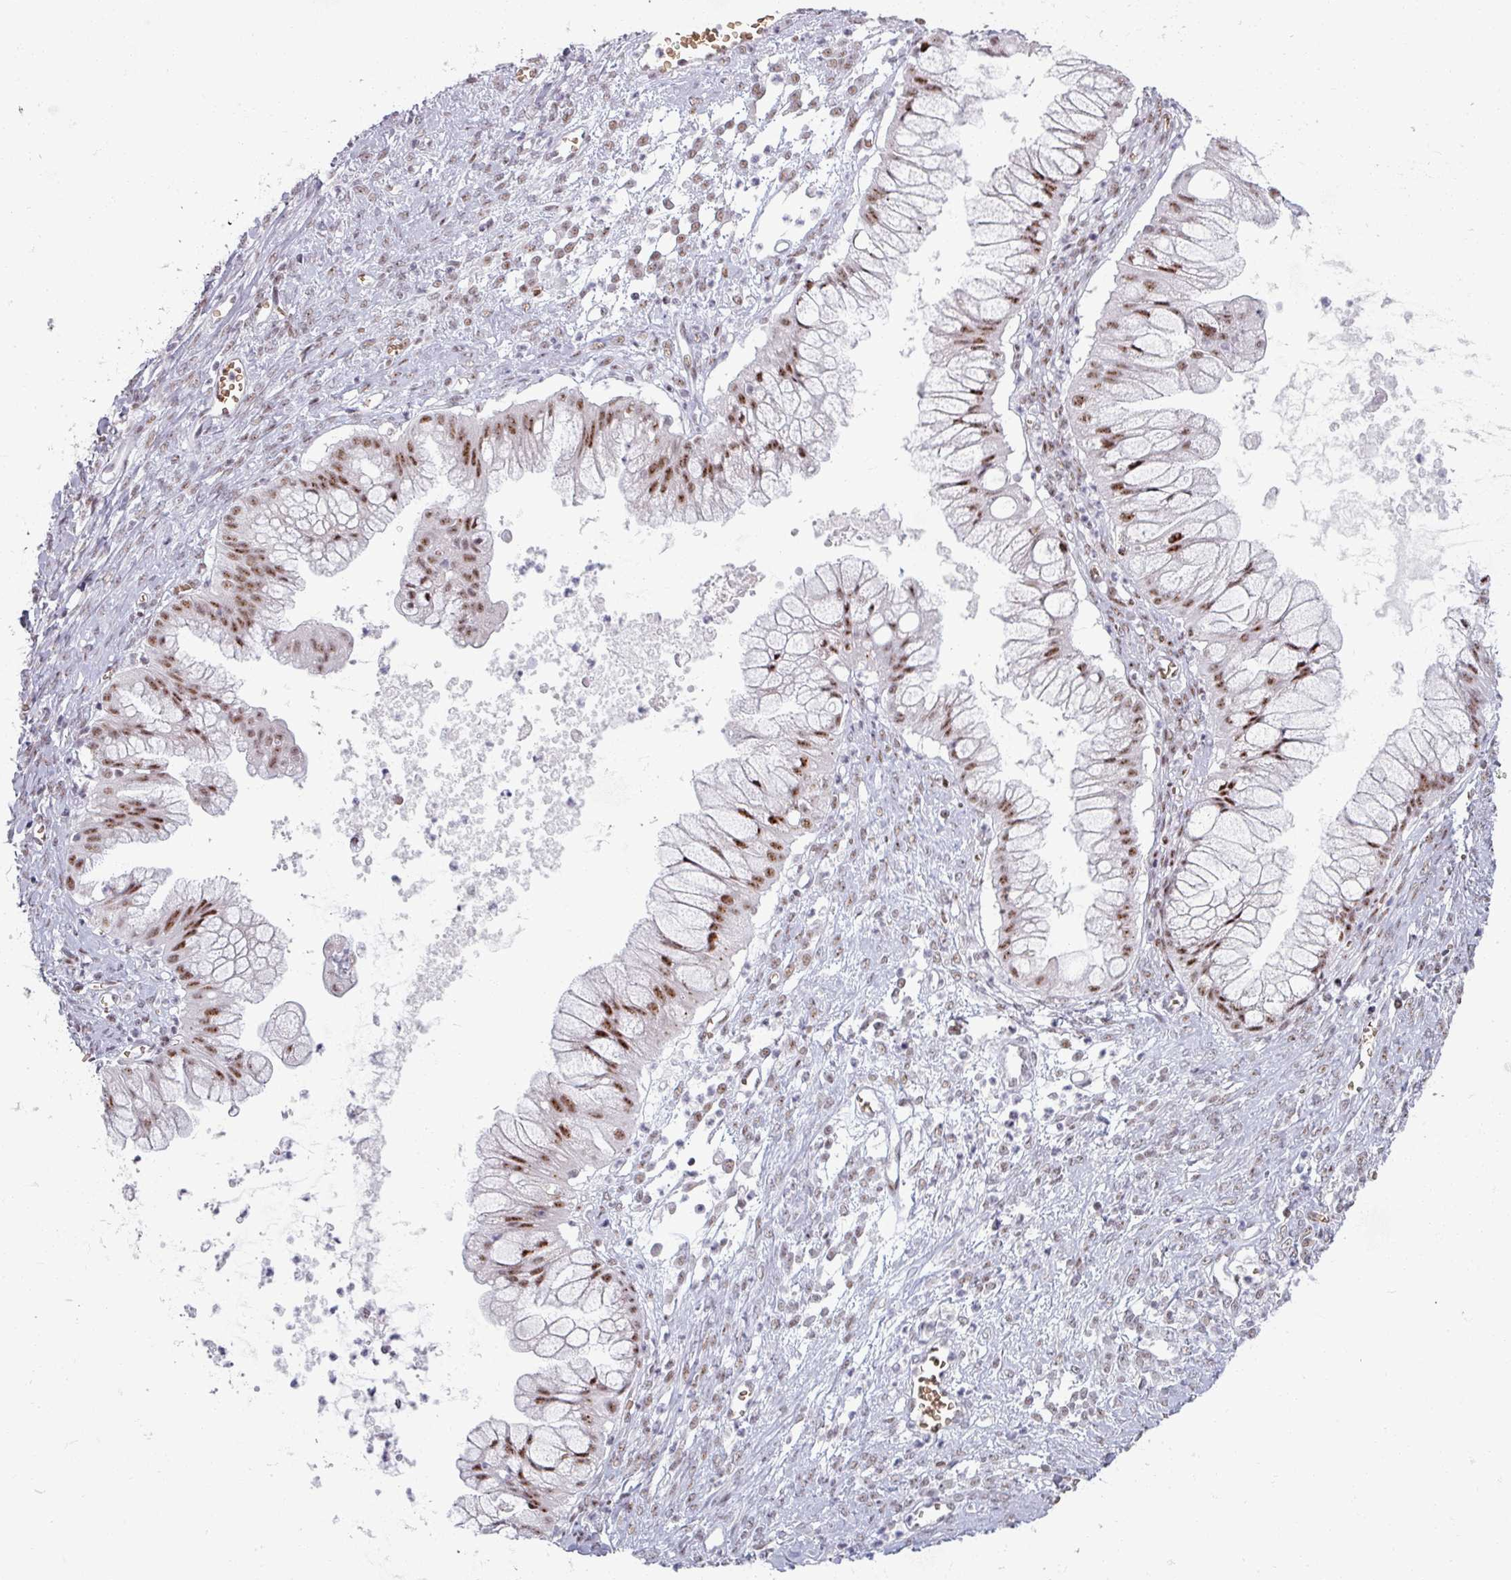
{"staining": {"intensity": "moderate", "quantity": ">75%", "location": "nuclear"}, "tissue": "ovarian cancer", "cell_type": "Tumor cells", "image_type": "cancer", "snomed": [{"axis": "morphology", "description": "Cystadenocarcinoma, mucinous, NOS"}, {"axis": "topography", "description": "Ovary"}], "caption": "Protein analysis of mucinous cystadenocarcinoma (ovarian) tissue demonstrates moderate nuclear expression in about >75% of tumor cells. (IHC, brightfield microscopy, high magnification).", "gene": "NCOR1", "patient": {"sex": "female", "age": 70}}